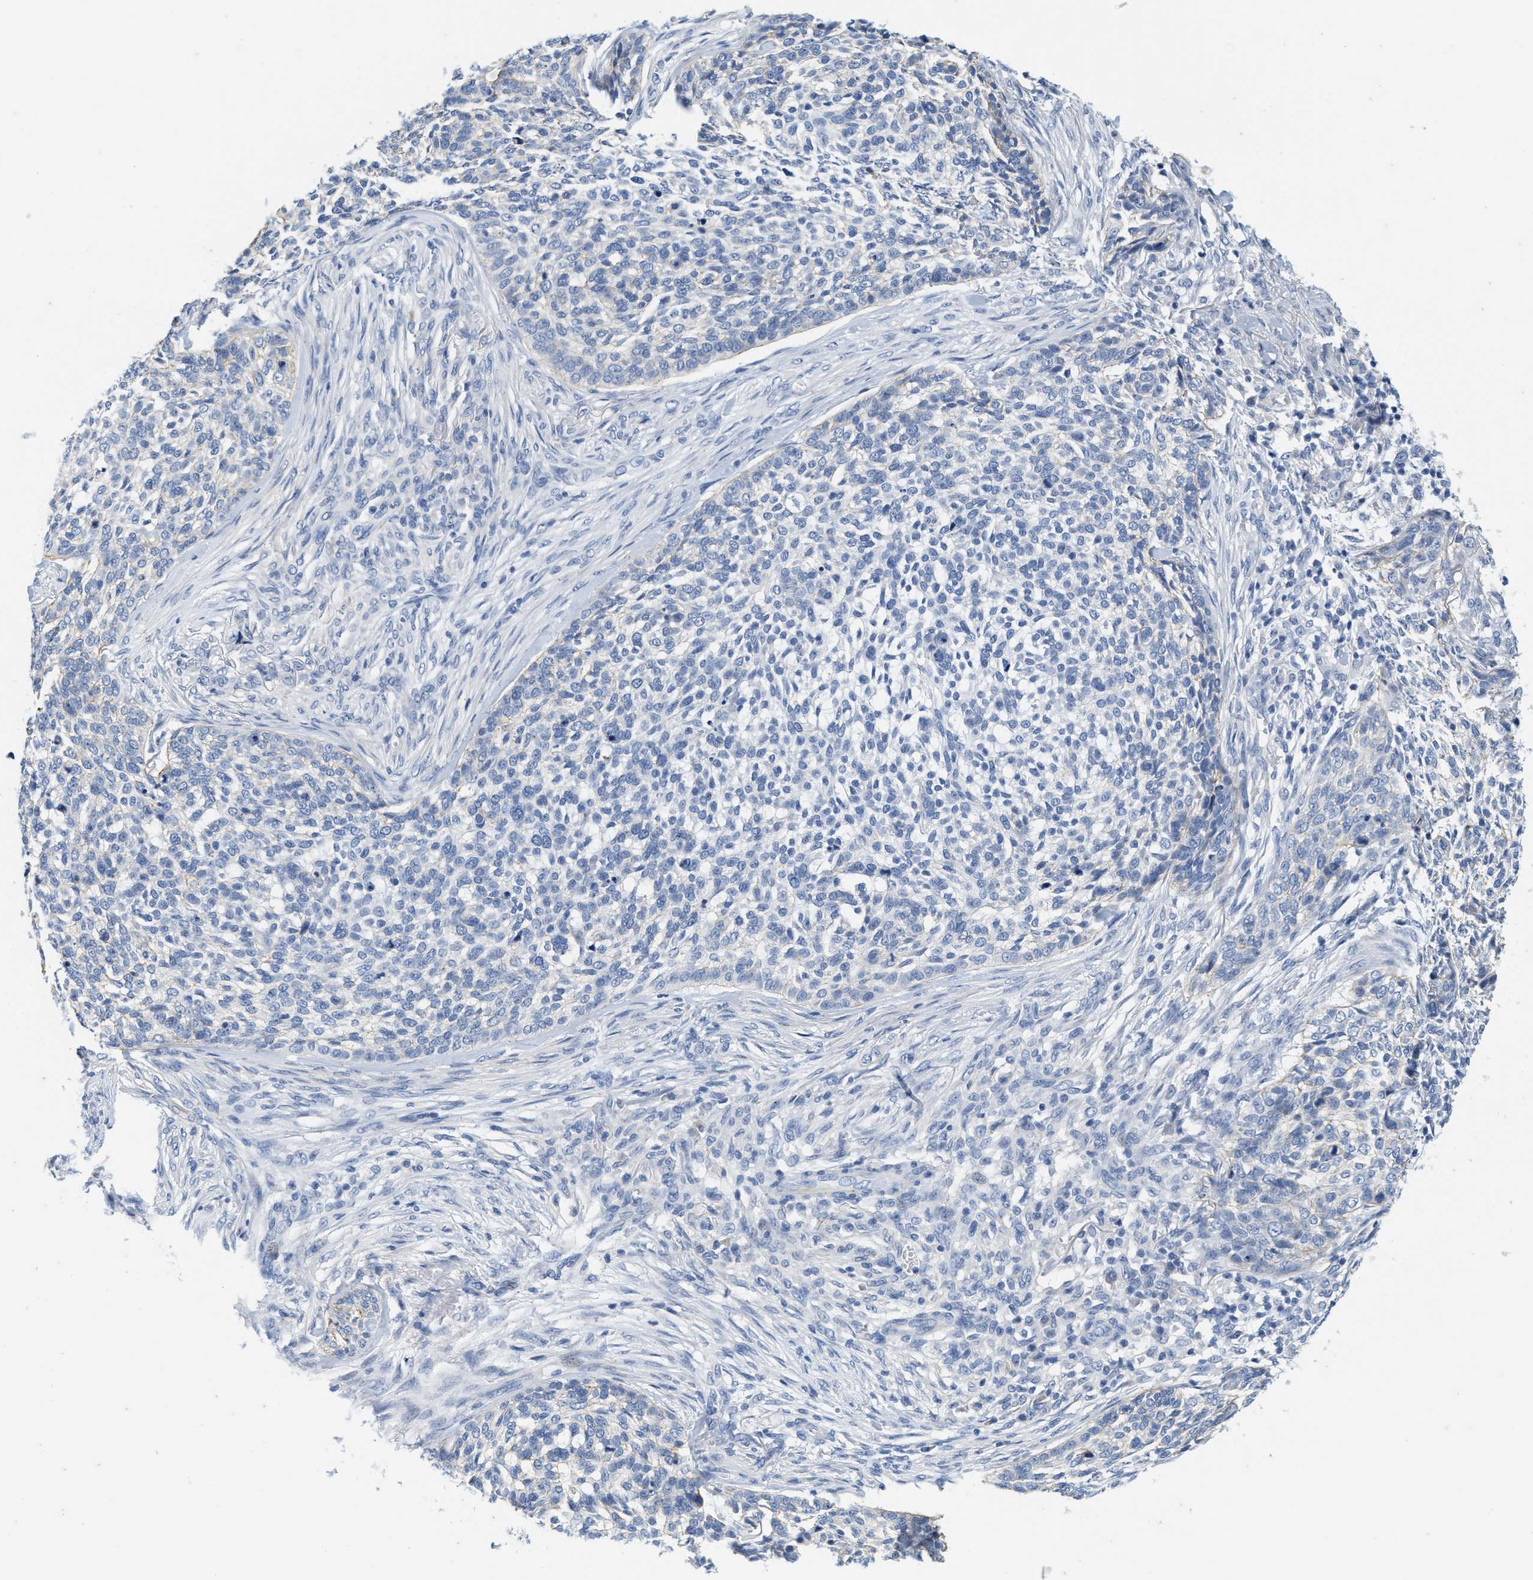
{"staining": {"intensity": "negative", "quantity": "none", "location": "none"}, "tissue": "skin cancer", "cell_type": "Tumor cells", "image_type": "cancer", "snomed": [{"axis": "morphology", "description": "Basal cell carcinoma"}, {"axis": "topography", "description": "Skin"}], "caption": "Immunohistochemistry histopathology image of neoplastic tissue: human basal cell carcinoma (skin) stained with DAB reveals no significant protein expression in tumor cells.", "gene": "ABCB11", "patient": {"sex": "female", "age": 64}}